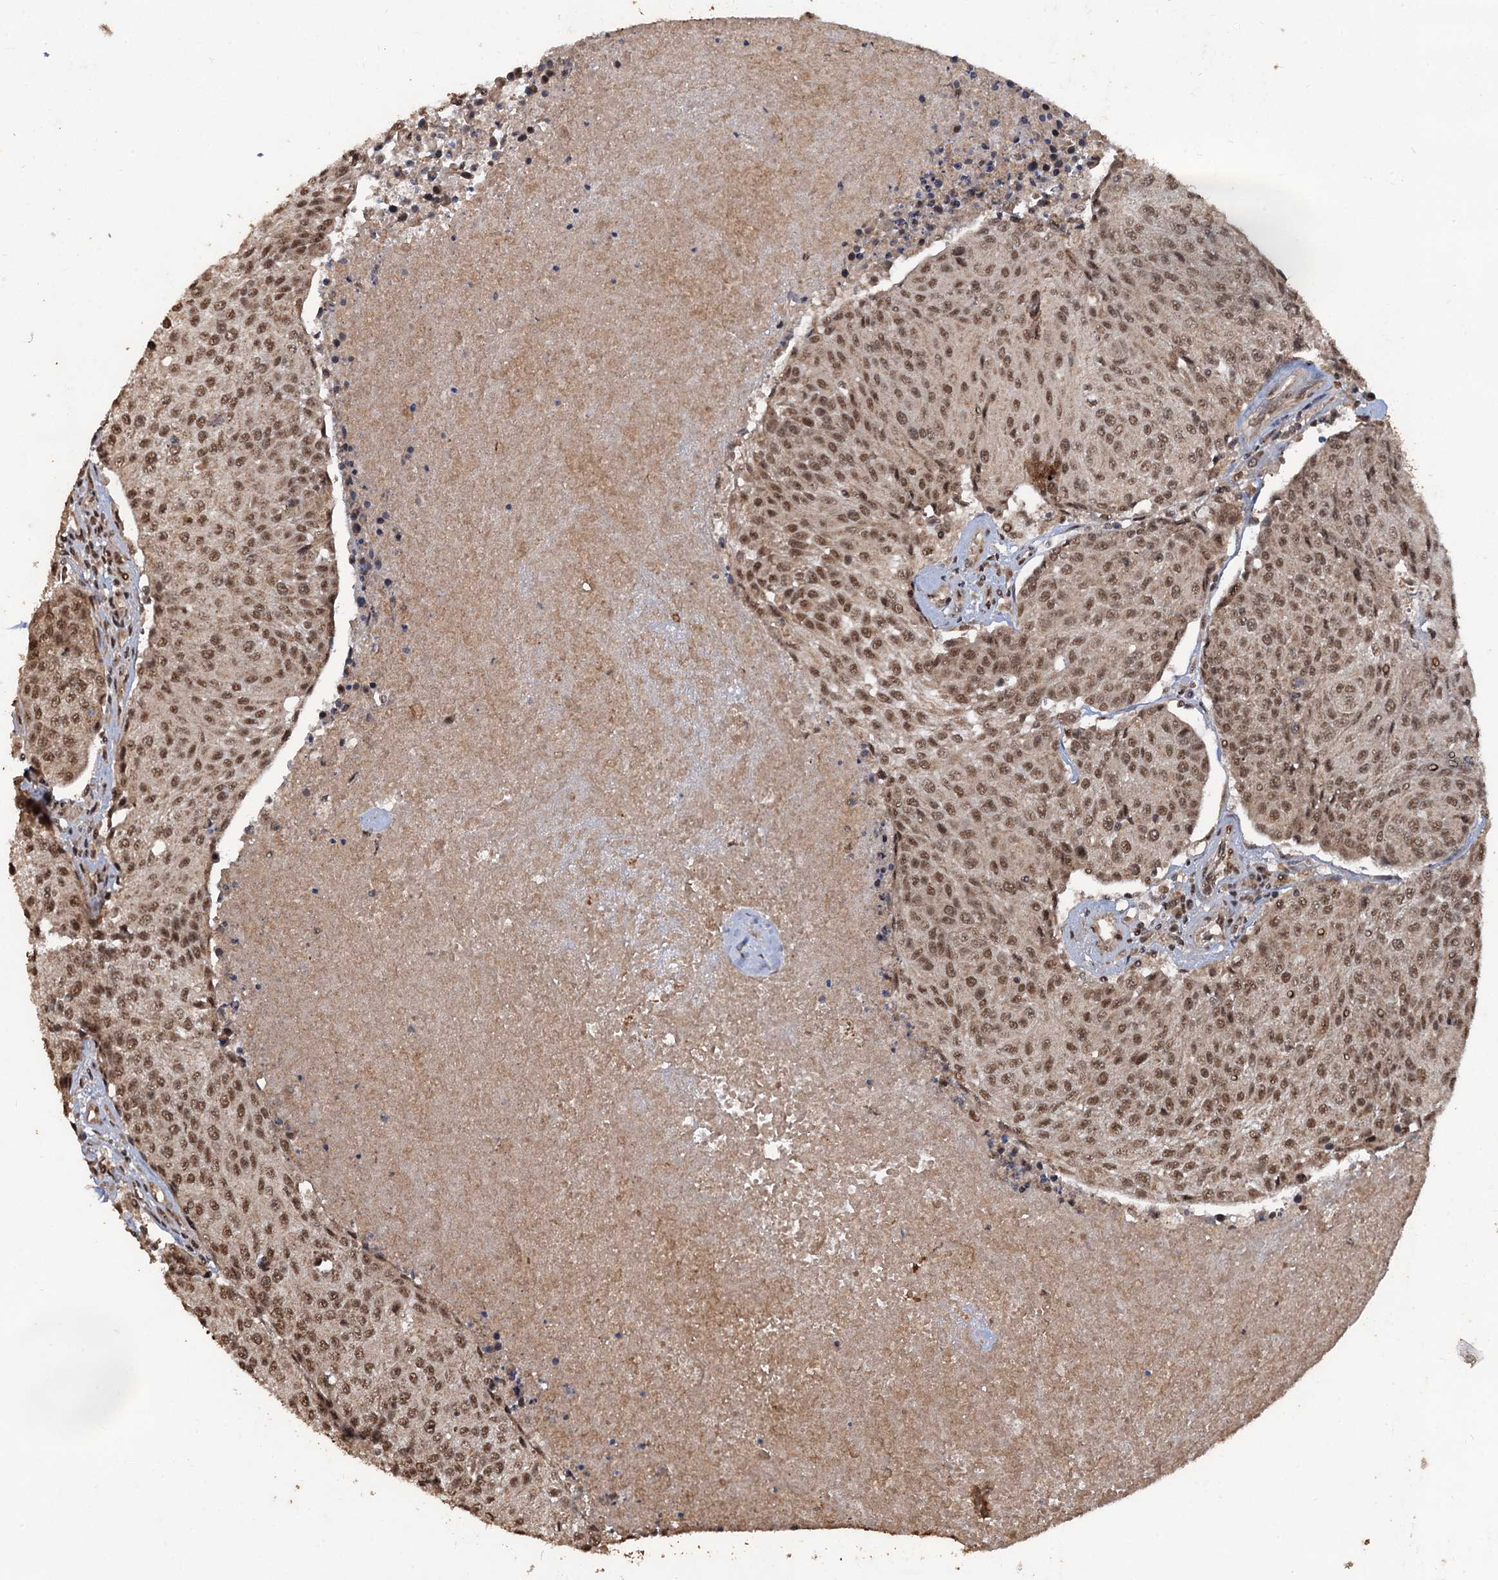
{"staining": {"intensity": "moderate", "quantity": ">75%", "location": "nuclear"}, "tissue": "urothelial cancer", "cell_type": "Tumor cells", "image_type": "cancer", "snomed": [{"axis": "morphology", "description": "Urothelial carcinoma, High grade"}, {"axis": "topography", "description": "Urinary bladder"}], "caption": "High-grade urothelial carcinoma stained for a protein displays moderate nuclear positivity in tumor cells.", "gene": "REP15", "patient": {"sex": "female", "age": 85}}